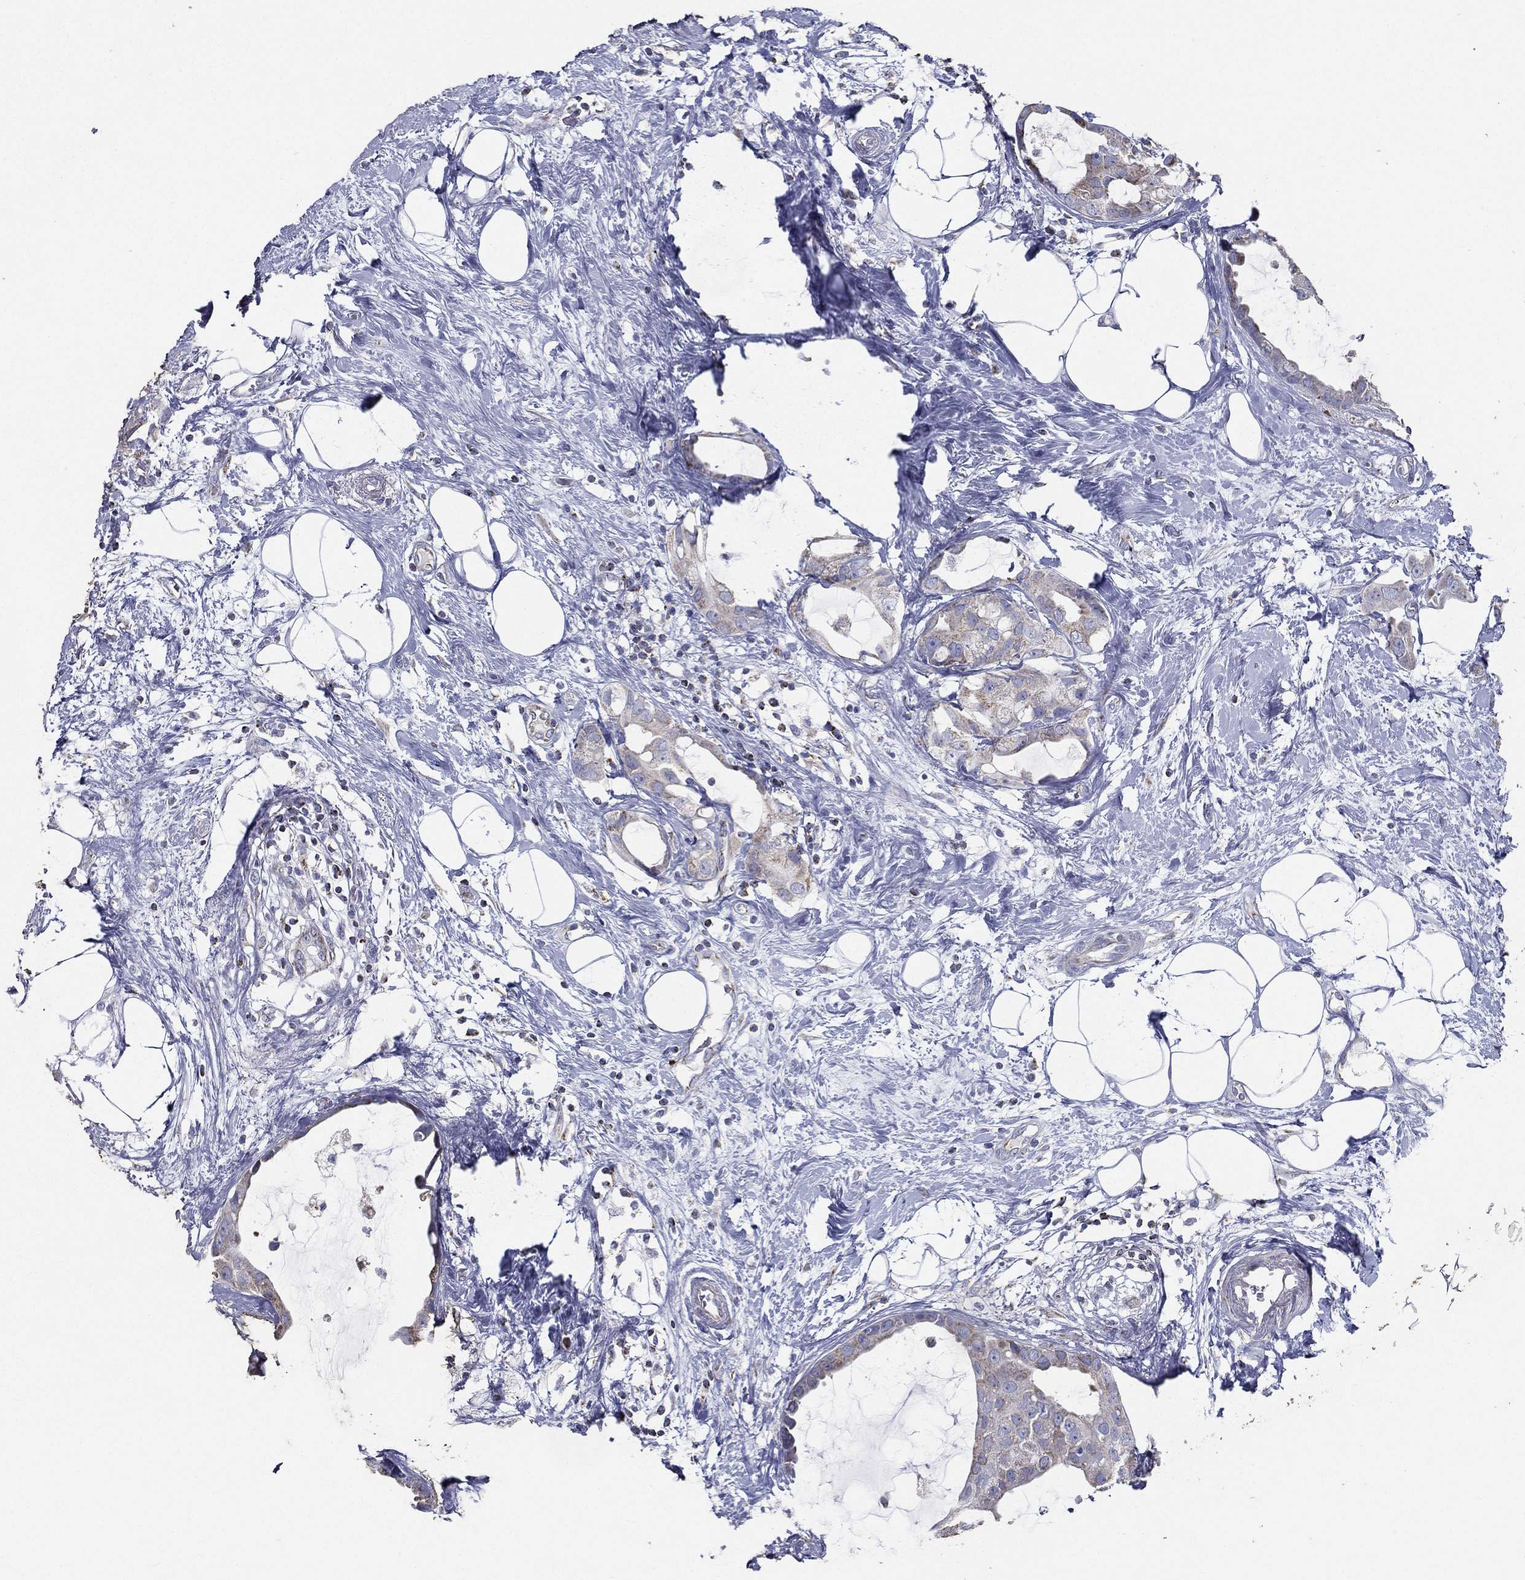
{"staining": {"intensity": "weak", "quantity": "<25%", "location": "cytoplasmic/membranous"}, "tissue": "breast cancer", "cell_type": "Tumor cells", "image_type": "cancer", "snomed": [{"axis": "morphology", "description": "Duct carcinoma"}, {"axis": "topography", "description": "Breast"}], "caption": "Tumor cells show no significant protein staining in breast cancer.", "gene": "SFXN1", "patient": {"sex": "female", "age": 45}}